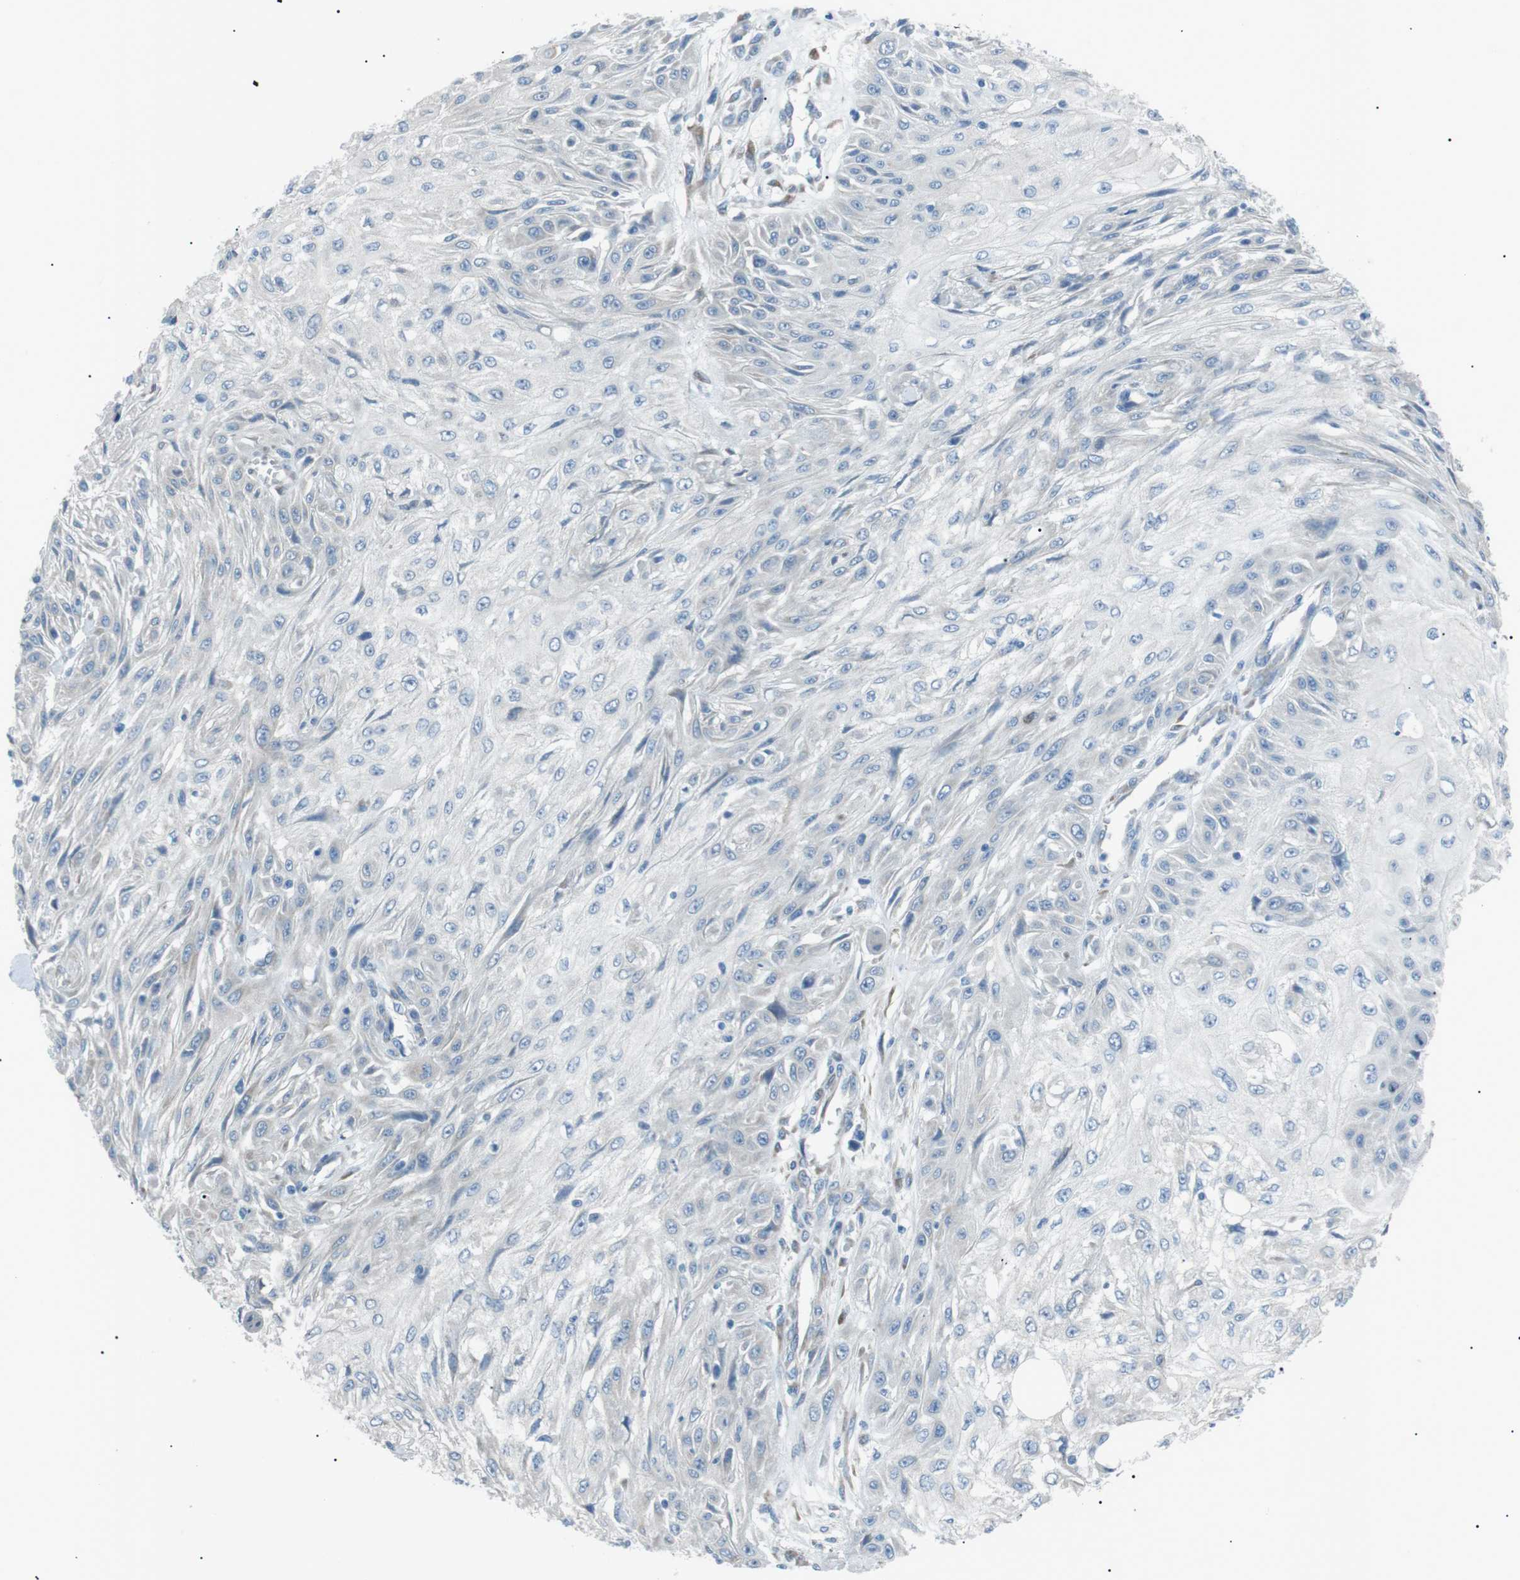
{"staining": {"intensity": "negative", "quantity": "none", "location": "none"}, "tissue": "skin cancer", "cell_type": "Tumor cells", "image_type": "cancer", "snomed": [{"axis": "morphology", "description": "Squamous cell carcinoma, NOS"}, {"axis": "topography", "description": "Skin"}], "caption": "Tumor cells are negative for brown protein staining in squamous cell carcinoma (skin).", "gene": "MTARC2", "patient": {"sex": "male", "age": 75}}